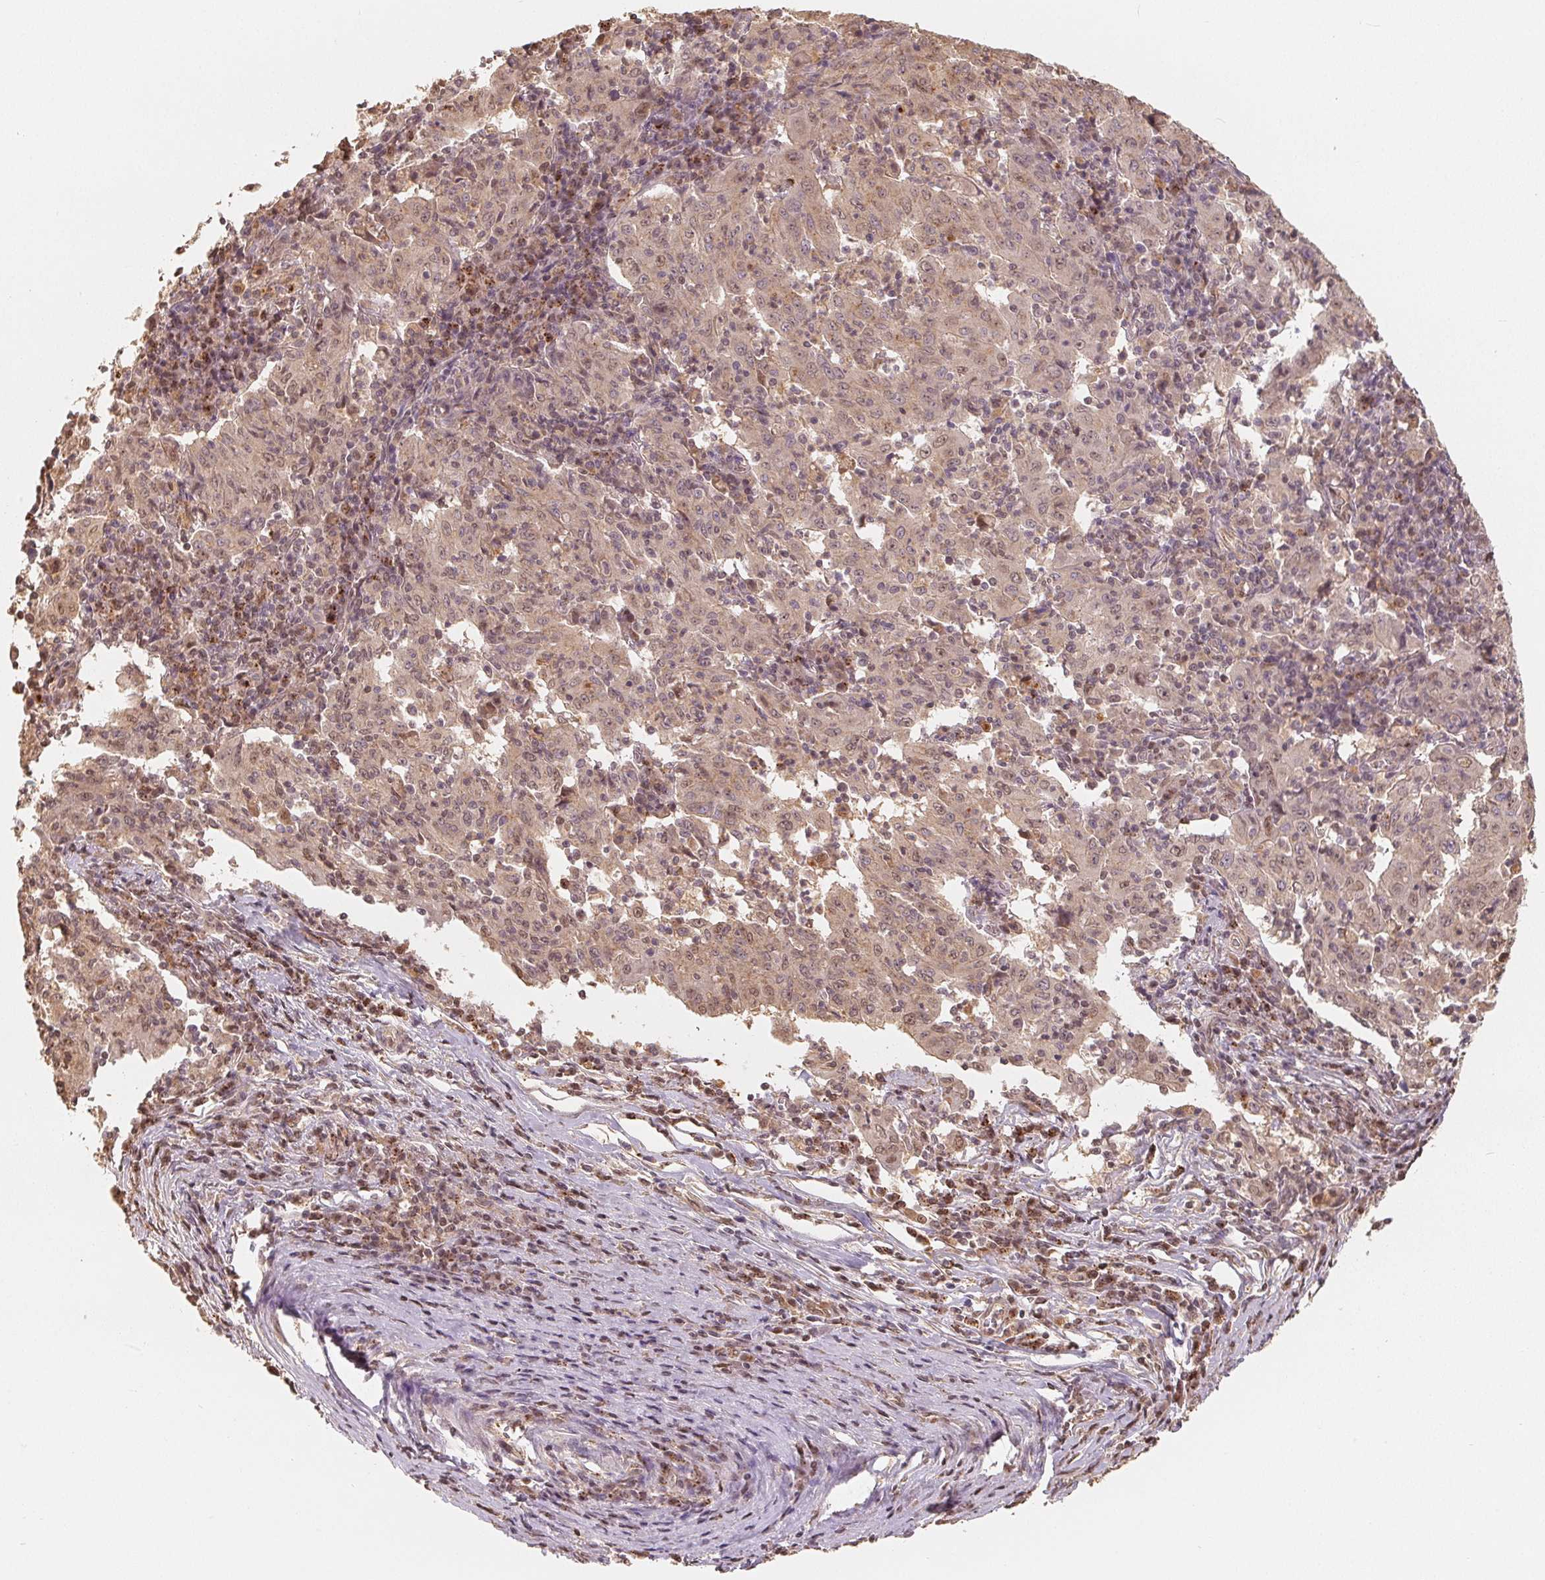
{"staining": {"intensity": "weak", "quantity": ">75%", "location": "cytoplasmic/membranous,nuclear"}, "tissue": "pancreatic cancer", "cell_type": "Tumor cells", "image_type": "cancer", "snomed": [{"axis": "morphology", "description": "Adenocarcinoma, NOS"}, {"axis": "topography", "description": "Pancreas"}], "caption": "This photomicrograph reveals adenocarcinoma (pancreatic) stained with immunohistochemistry (IHC) to label a protein in brown. The cytoplasmic/membranous and nuclear of tumor cells show weak positivity for the protein. Nuclei are counter-stained blue.", "gene": "GUSB", "patient": {"sex": "male", "age": 63}}